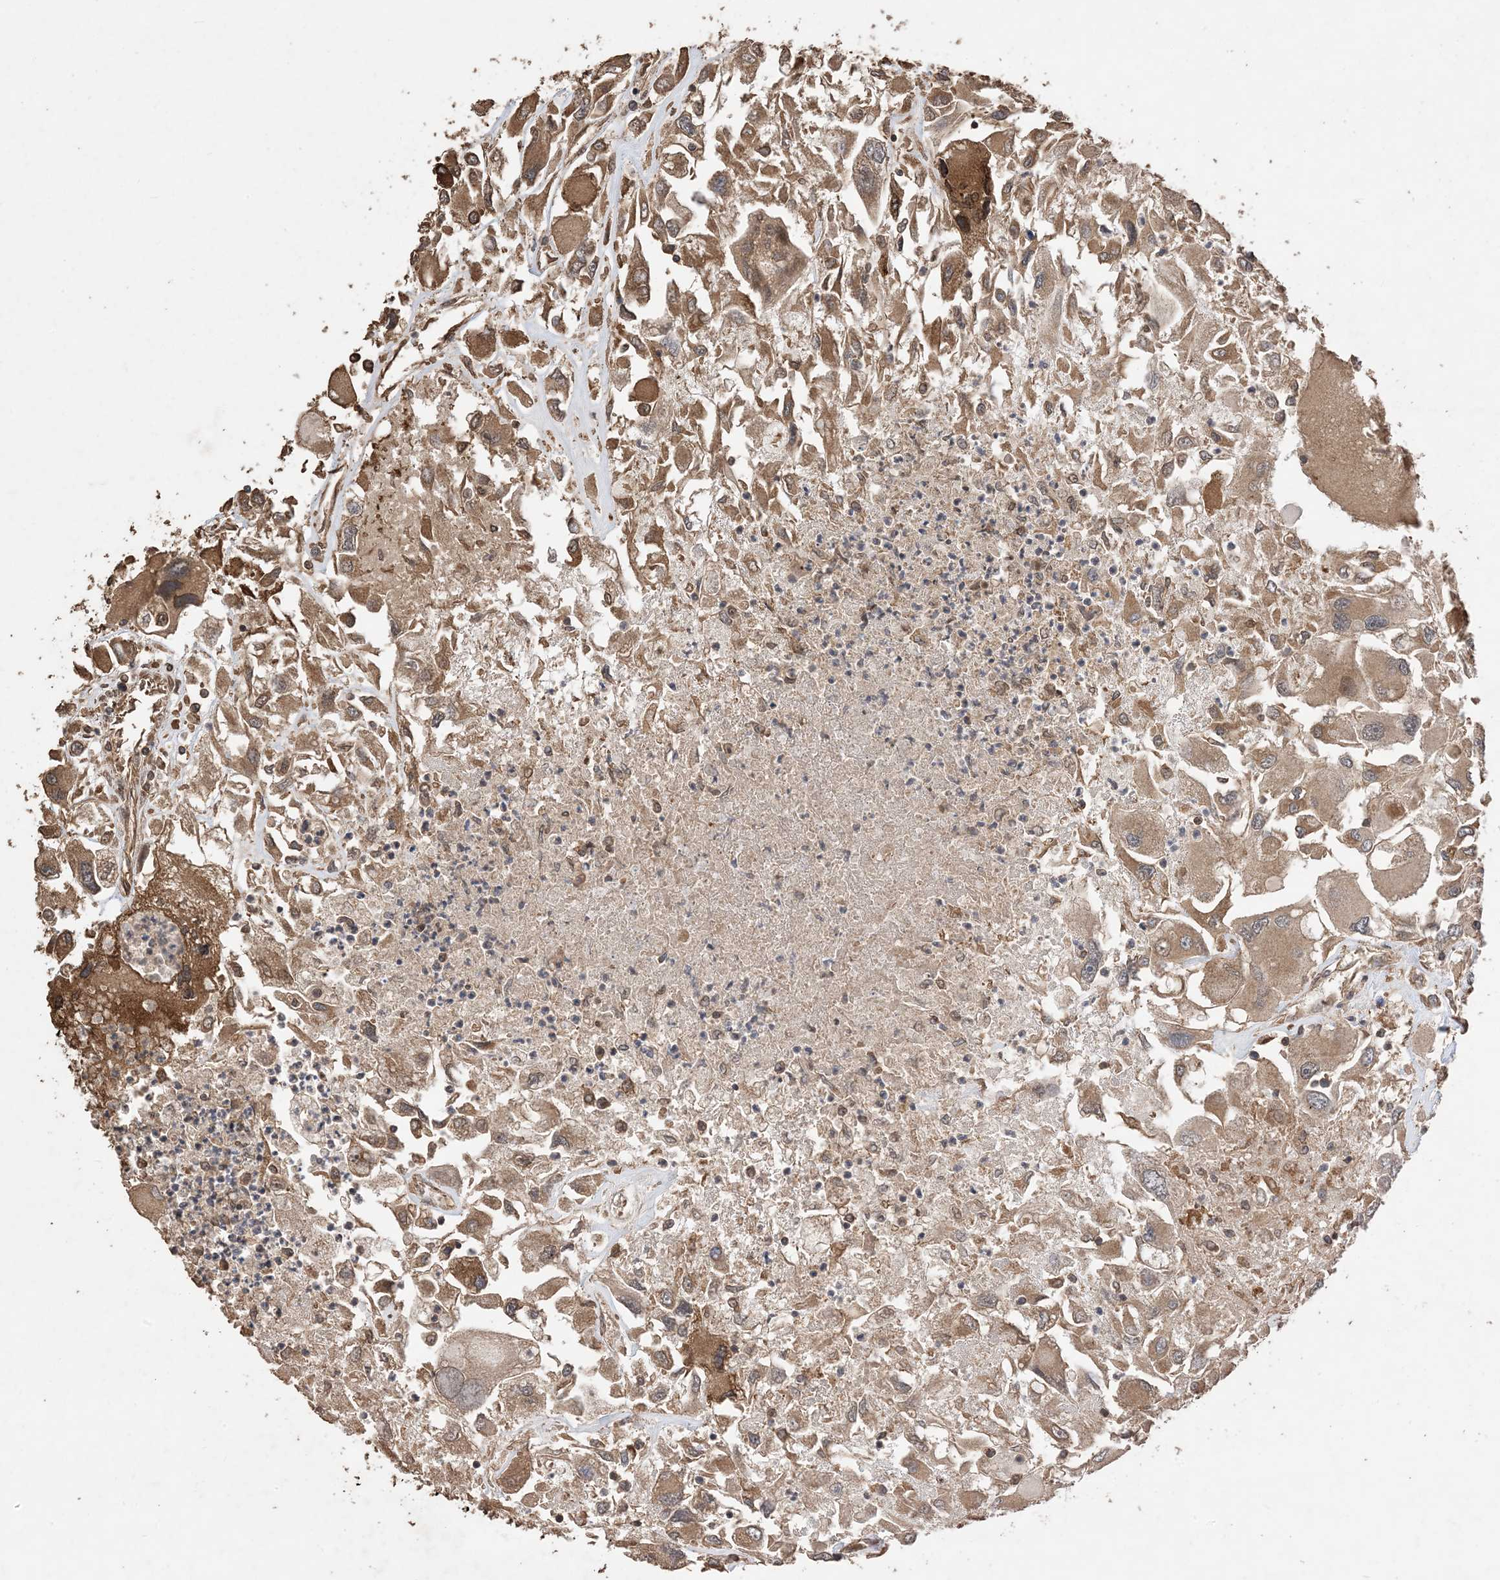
{"staining": {"intensity": "moderate", "quantity": ">75%", "location": "cytoplasmic/membranous"}, "tissue": "renal cancer", "cell_type": "Tumor cells", "image_type": "cancer", "snomed": [{"axis": "morphology", "description": "Adenocarcinoma, NOS"}, {"axis": "topography", "description": "Kidney"}], "caption": "Protein staining of renal cancer tissue reveals moderate cytoplasmic/membranous expression in about >75% of tumor cells.", "gene": "ZKSCAN5", "patient": {"sex": "female", "age": 52}}